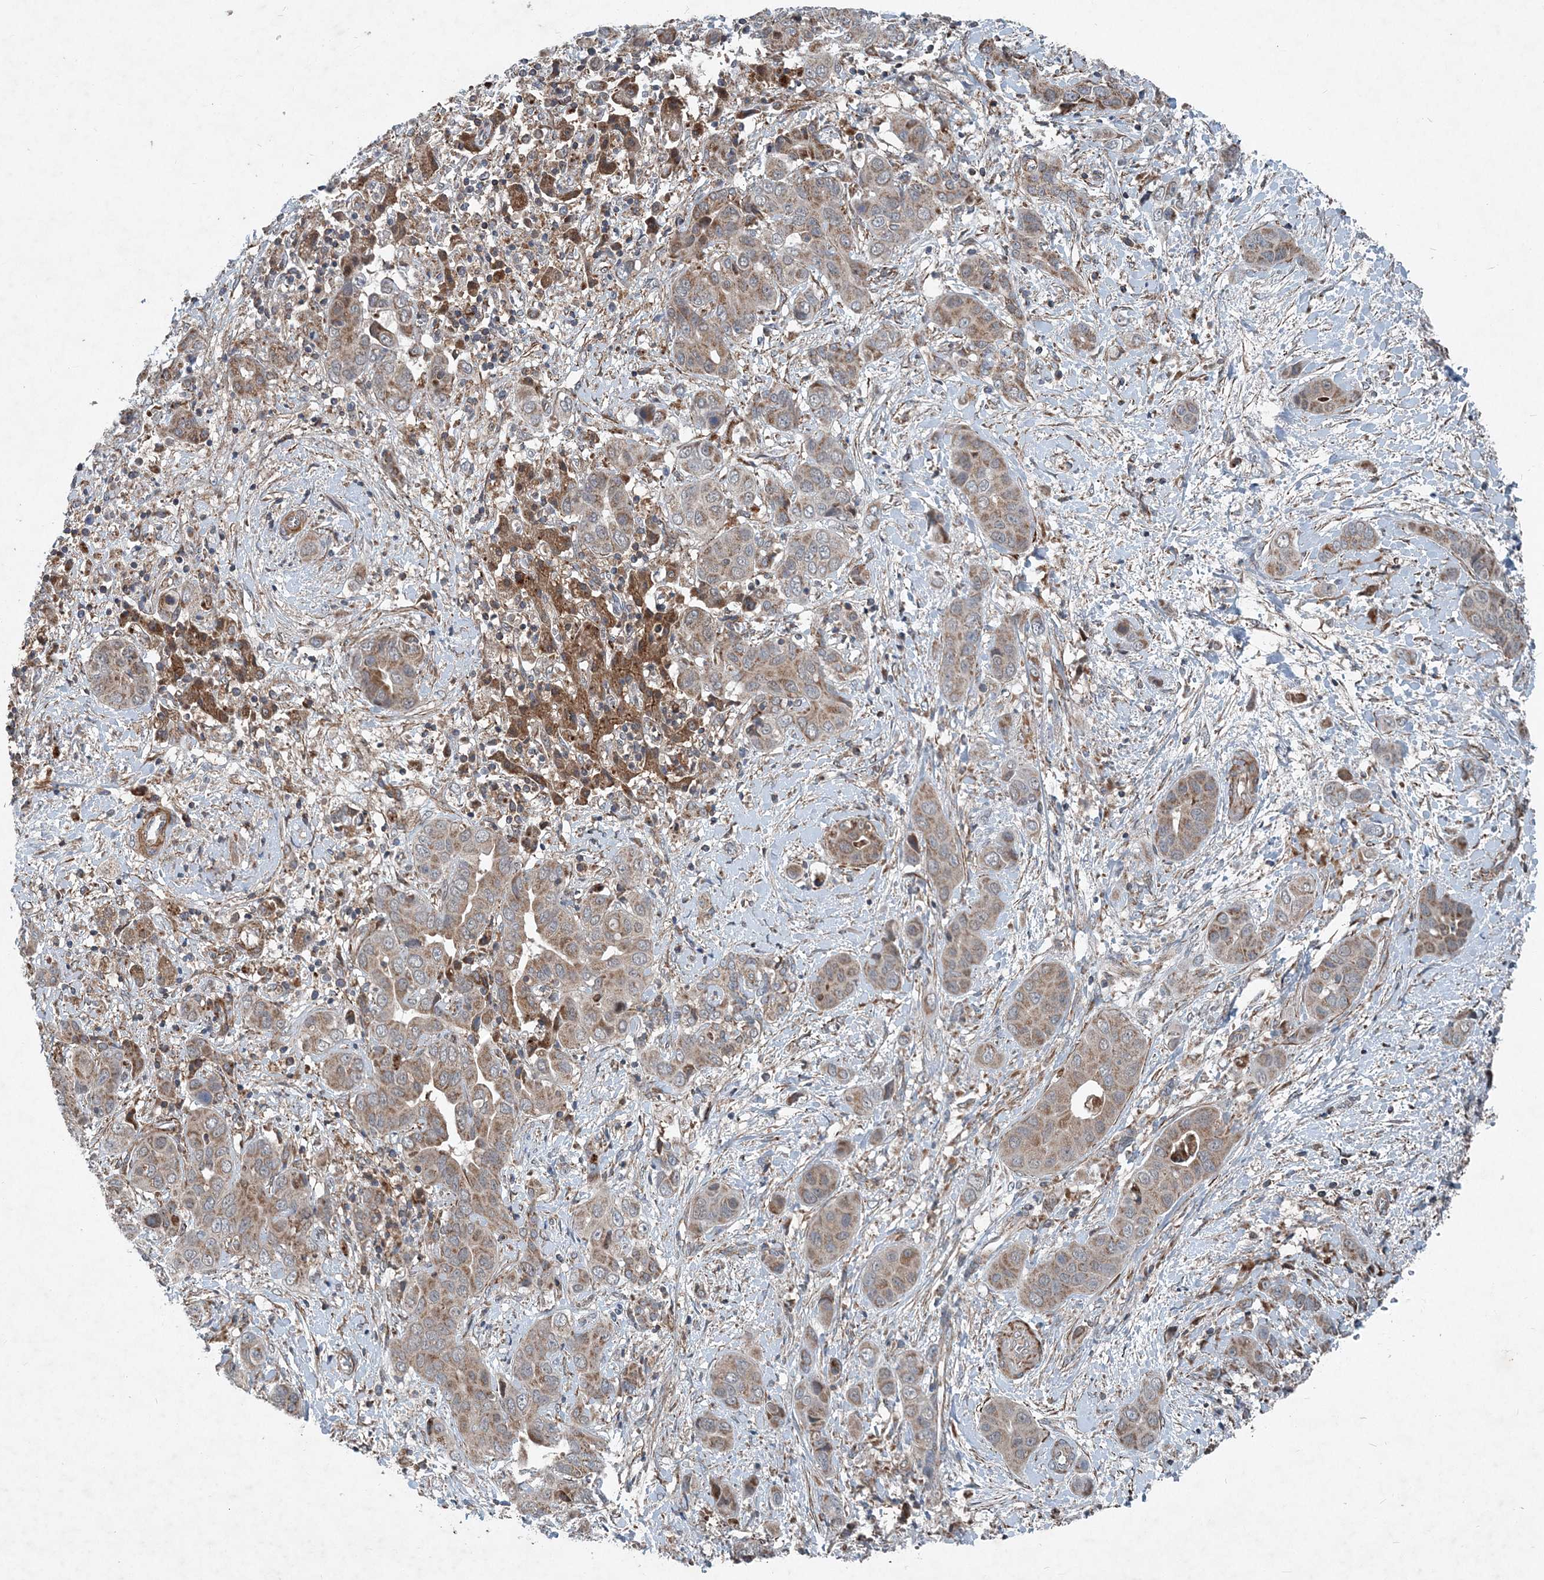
{"staining": {"intensity": "weak", "quantity": ">75%", "location": "cytoplasmic/membranous"}, "tissue": "liver cancer", "cell_type": "Tumor cells", "image_type": "cancer", "snomed": [{"axis": "morphology", "description": "Cholangiocarcinoma"}, {"axis": "topography", "description": "Liver"}], "caption": "Liver cancer (cholangiocarcinoma) stained with a protein marker shows weak staining in tumor cells.", "gene": "NDUFA2", "patient": {"sex": "female", "age": 52}}